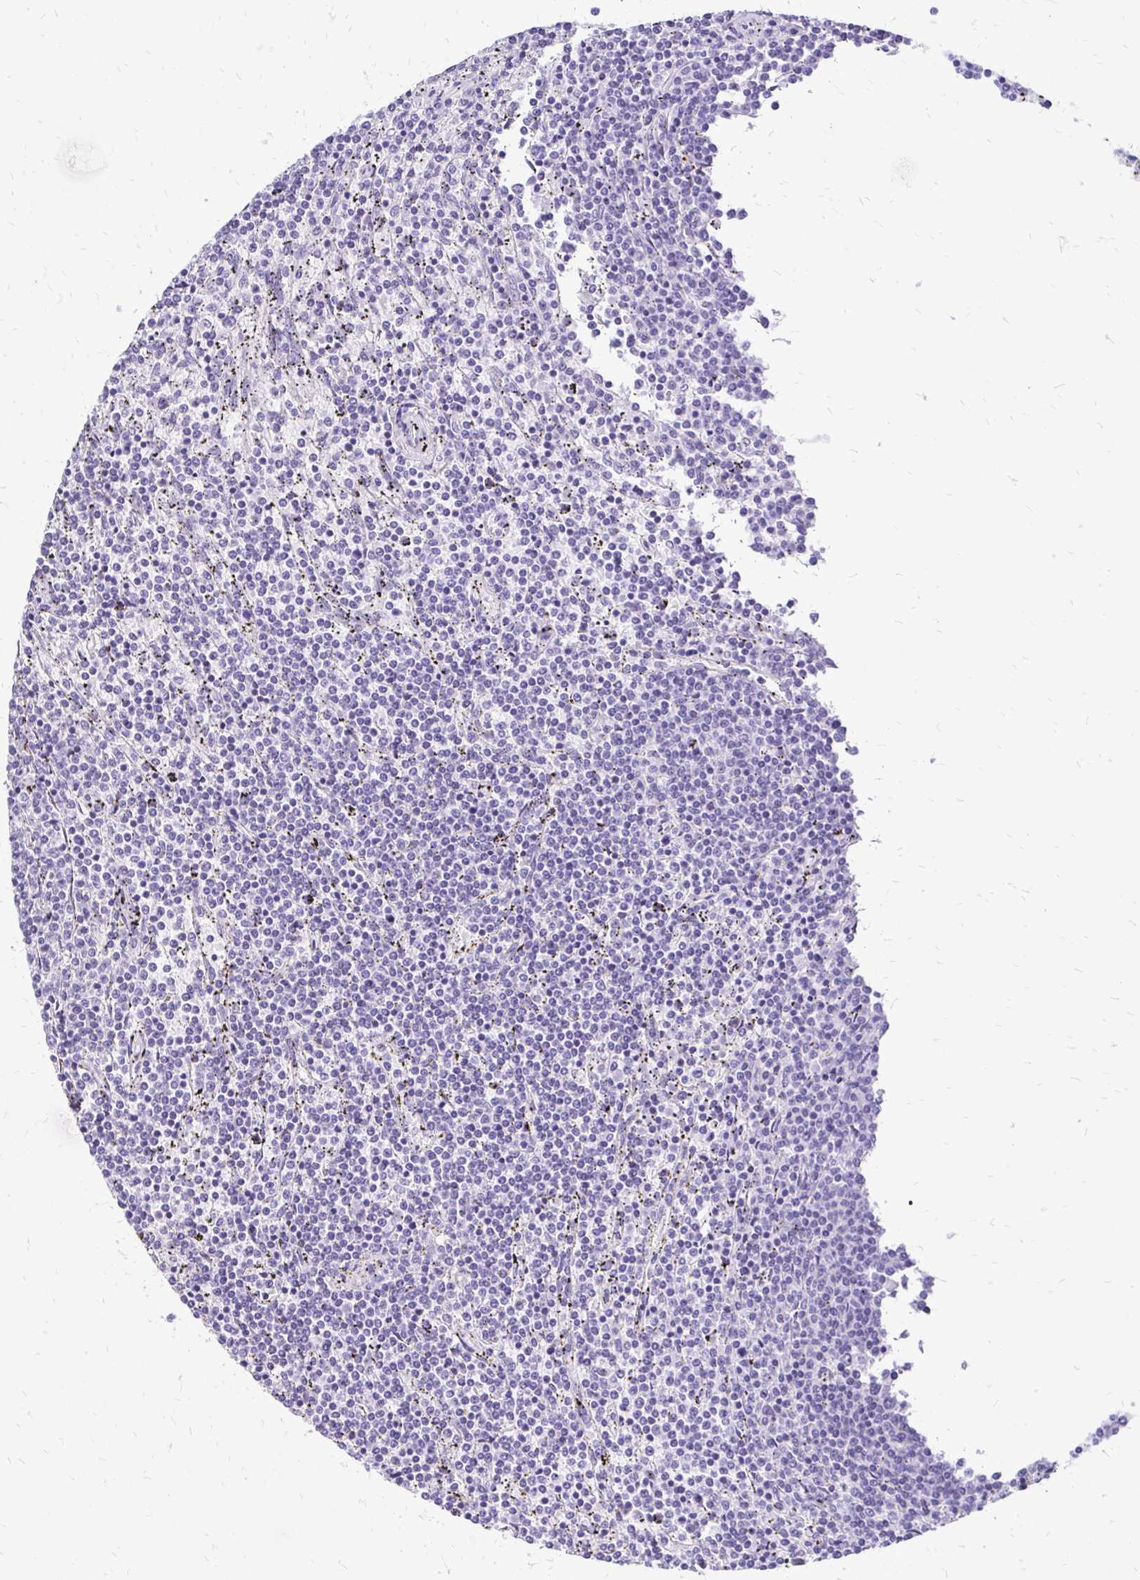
{"staining": {"intensity": "negative", "quantity": "none", "location": "none"}, "tissue": "lymphoma", "cell_type": "Tumor cells", "image_type": "cancer", "snomed": [{"axis": "morphology", "description": "Malignant lymphoma, non-Hodgkin's type, Low grade"}, {"axis": "topography", "description": "Spleen"}], "caption": "Immunohistochemical staining of lymphoma exhibits no significant positivity in tumor cells.", "gene": "SLC32A1", "patient": {"sex": "female", "age": 50}}